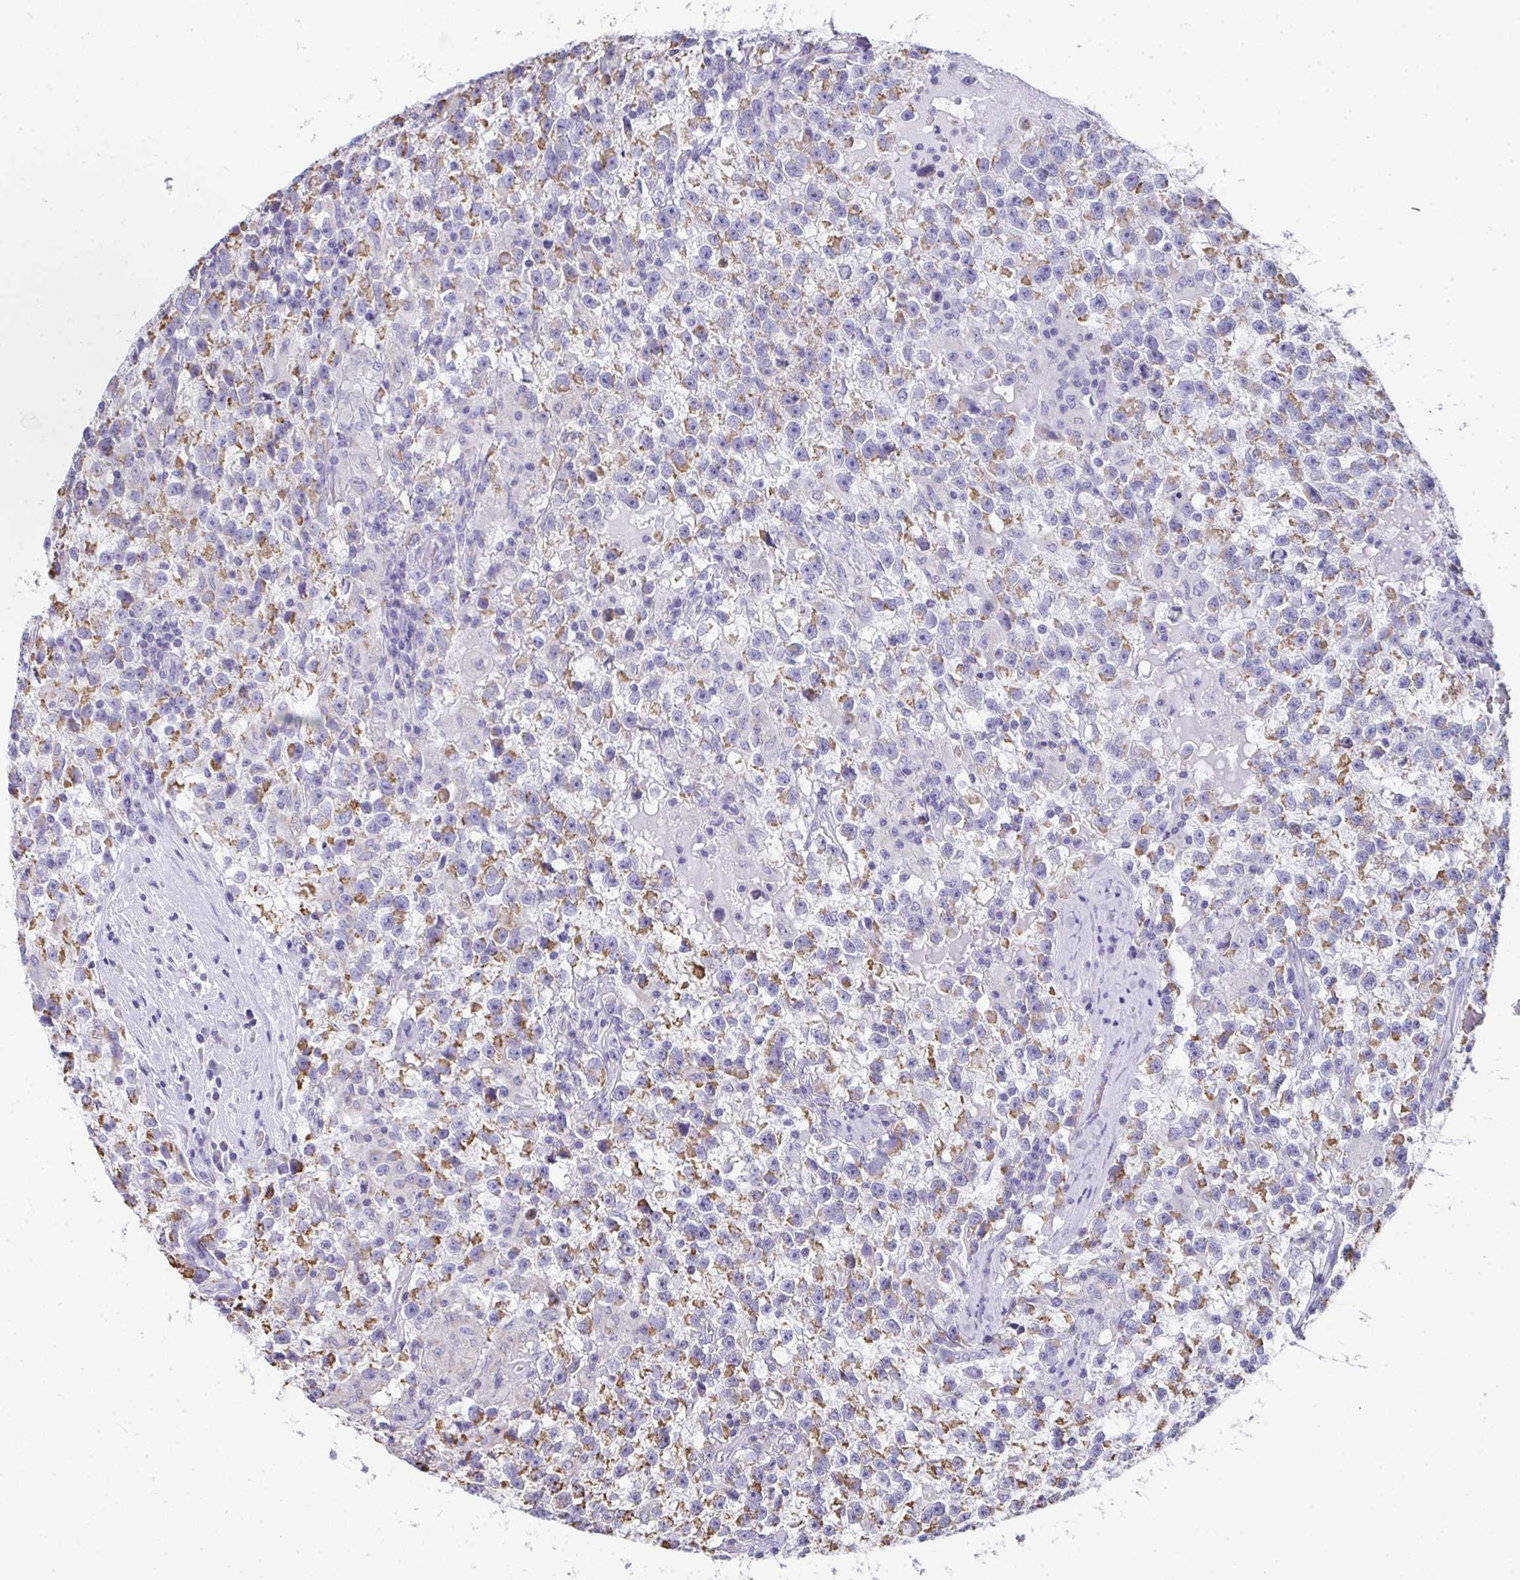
{"staining": {"intensity": "moderate", "quantity": "25%-75%", "location": "cytoplasmic/membranous"}, "tissue": "testis cancer", "cell_type": "Tumor cells", "image_type": "cancer", "snomed": [{"axis": "morphology", "description": "Seminoma, NOS"}, {"axis": "topography", "description": "Testis"}], "caption": "Immunohistochemistry image of neoplastic tissue: seminoma (testis) stained using immunohistochemistry (IHC) shows medium levels of moderate protein expression localized specifically in the cytoplasmic/membranous of tumor cells, appearing as a cytoplasmic/membranous brown color.", "gene": "SLC6A1", "patient": {"sex": "male", "age": 31}}